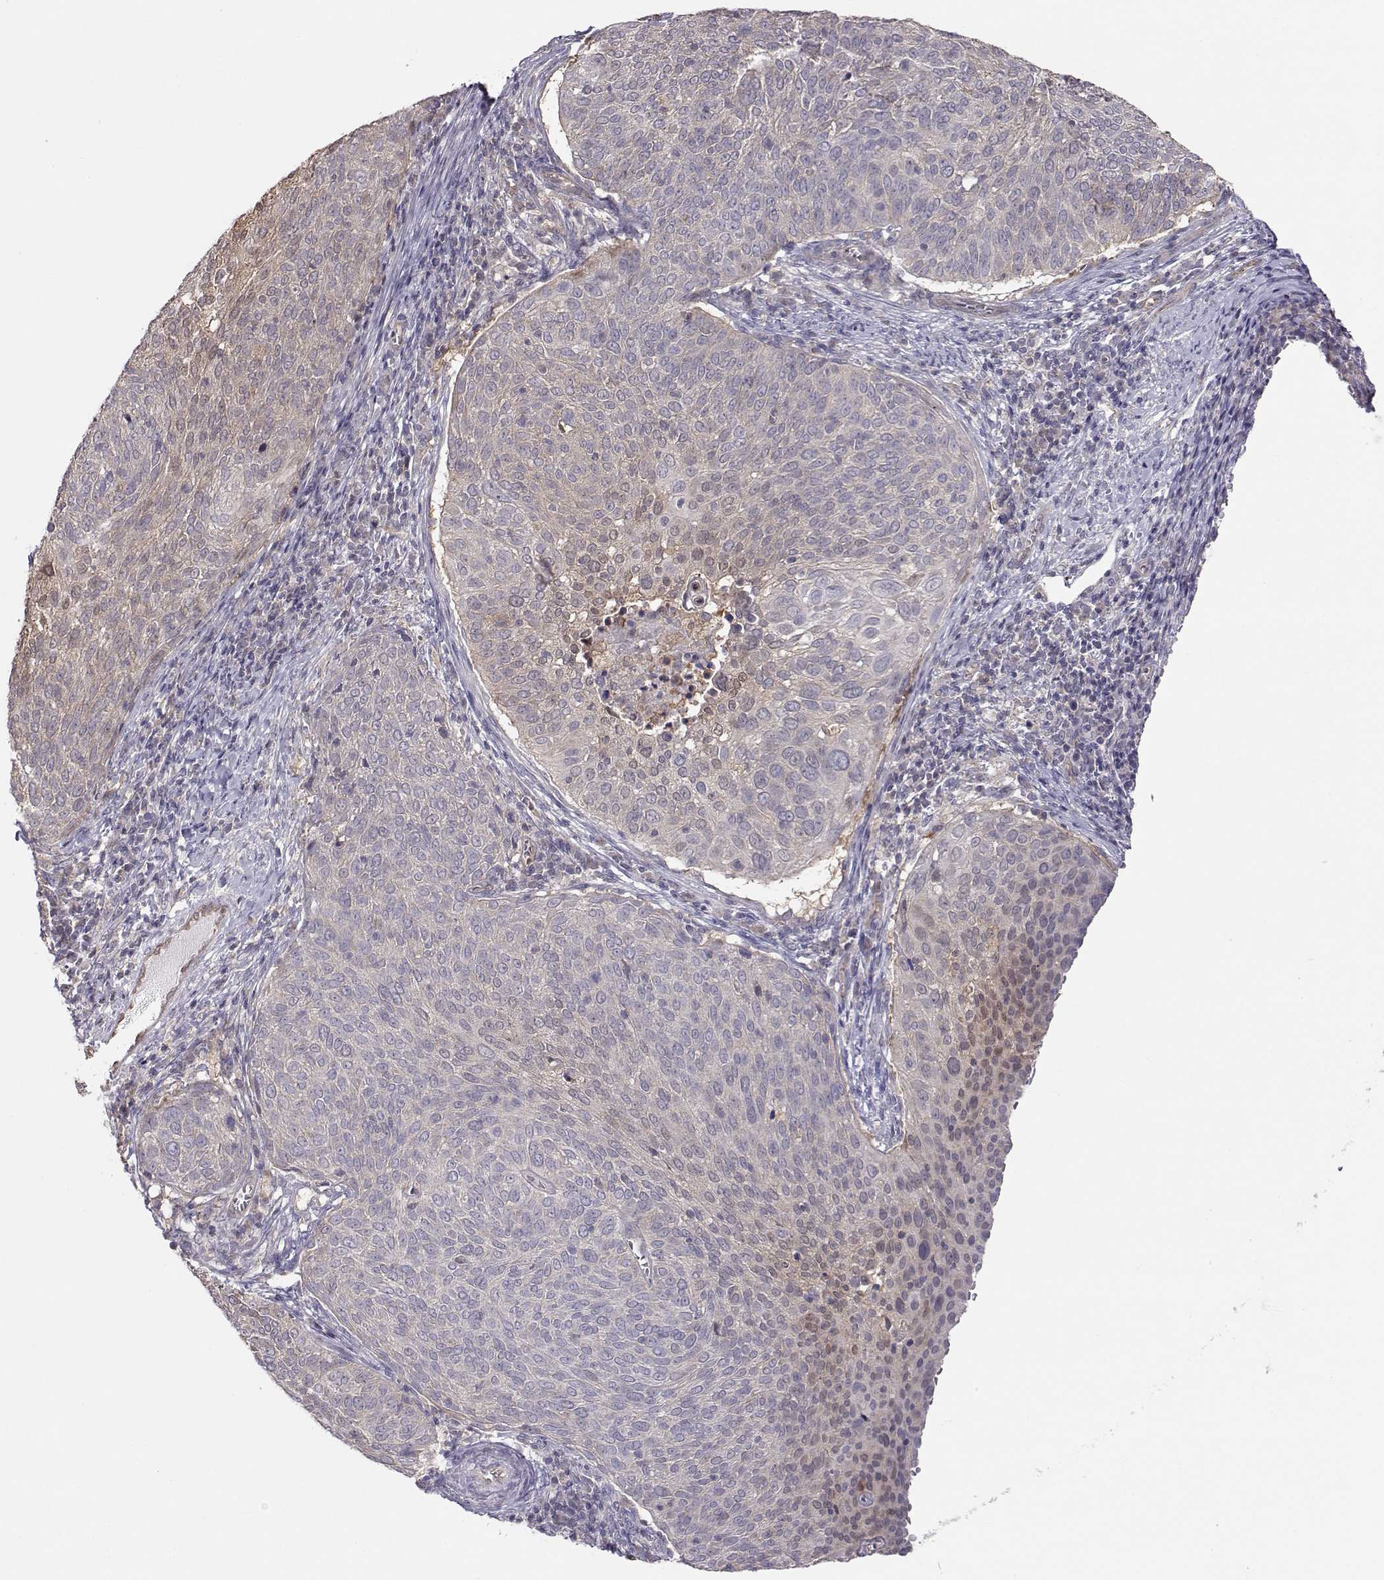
{"staining": {"intensity": "weak", "quantity": "25%-75%", "location": "cytoplasmic/membranous"}, "tissue": "cervical cancer", "cell_type": "Tumor cells", "image_type": "cancer", "snomed": [{"axis": "morphology", "description": "Squamous cell carcinoma, NOS"}, {"axis": "topography", "description": "Cervix"}], "caption": "The immunohistochemical stain highlights weak cytoplasmic/membranous staining in tumor cells of cervical cancer tissue.", "gene": "NCAM2", "patient": {"sex": "female", "age": 39}}